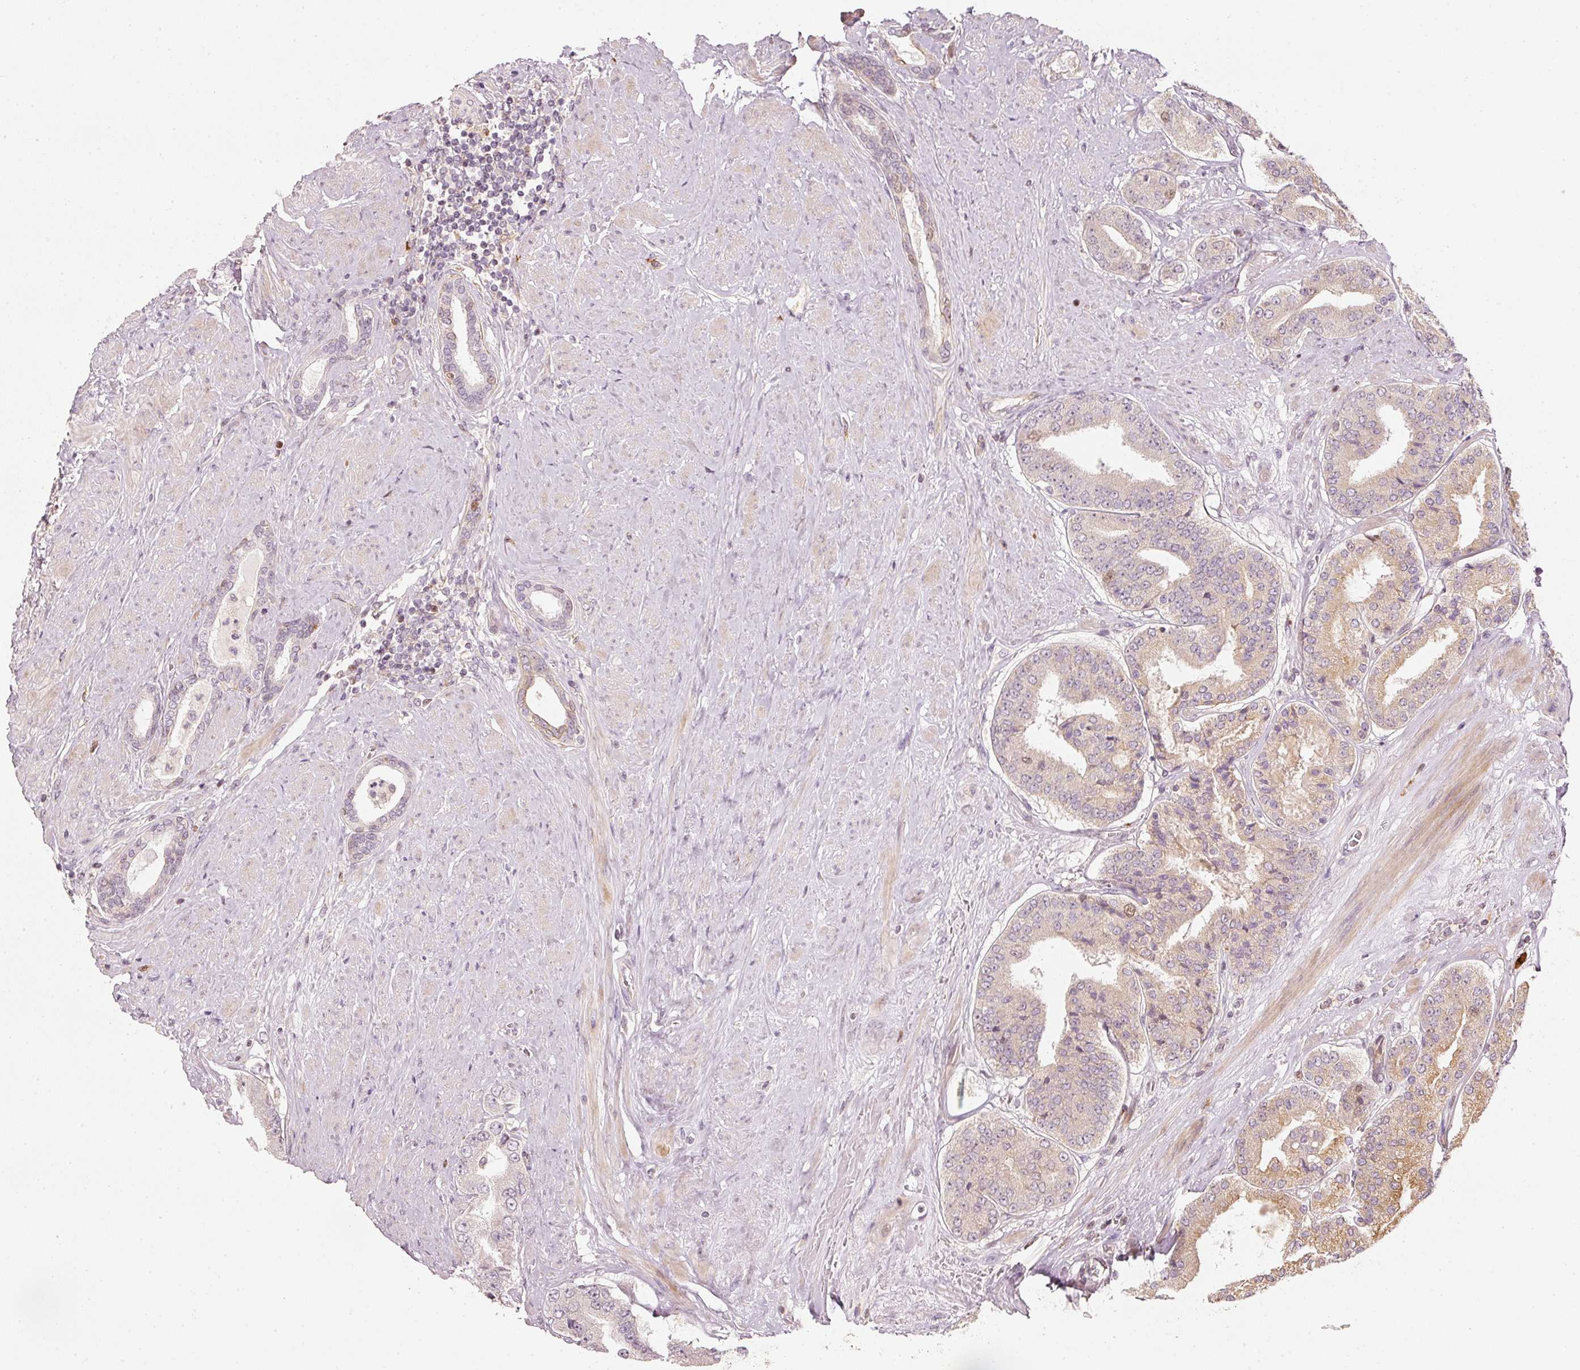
{"staining": {"intensity": "weak", "quantity": "<25%", "location": "cytoplasmic/membranous,nuclear"}, "tissue": "prostate cancer", "cell_type": "Tumor cells", "image_type": "cancer", "snomed": [{"axis": "morphology", "description": "Adenocarcinoma, High grade"}, {"axis": "topography", "description": "Prostate"}], "caption": "An immunohistochemistry (IHC) image of prostate cancer (high-grade adenocarcinoma) is shown. There is no staining in tumor cells of prostate cancer (high-grade adenocarcinoma).", "gene": "TREX2", "patient": {"sex": "male", "age": 63}}